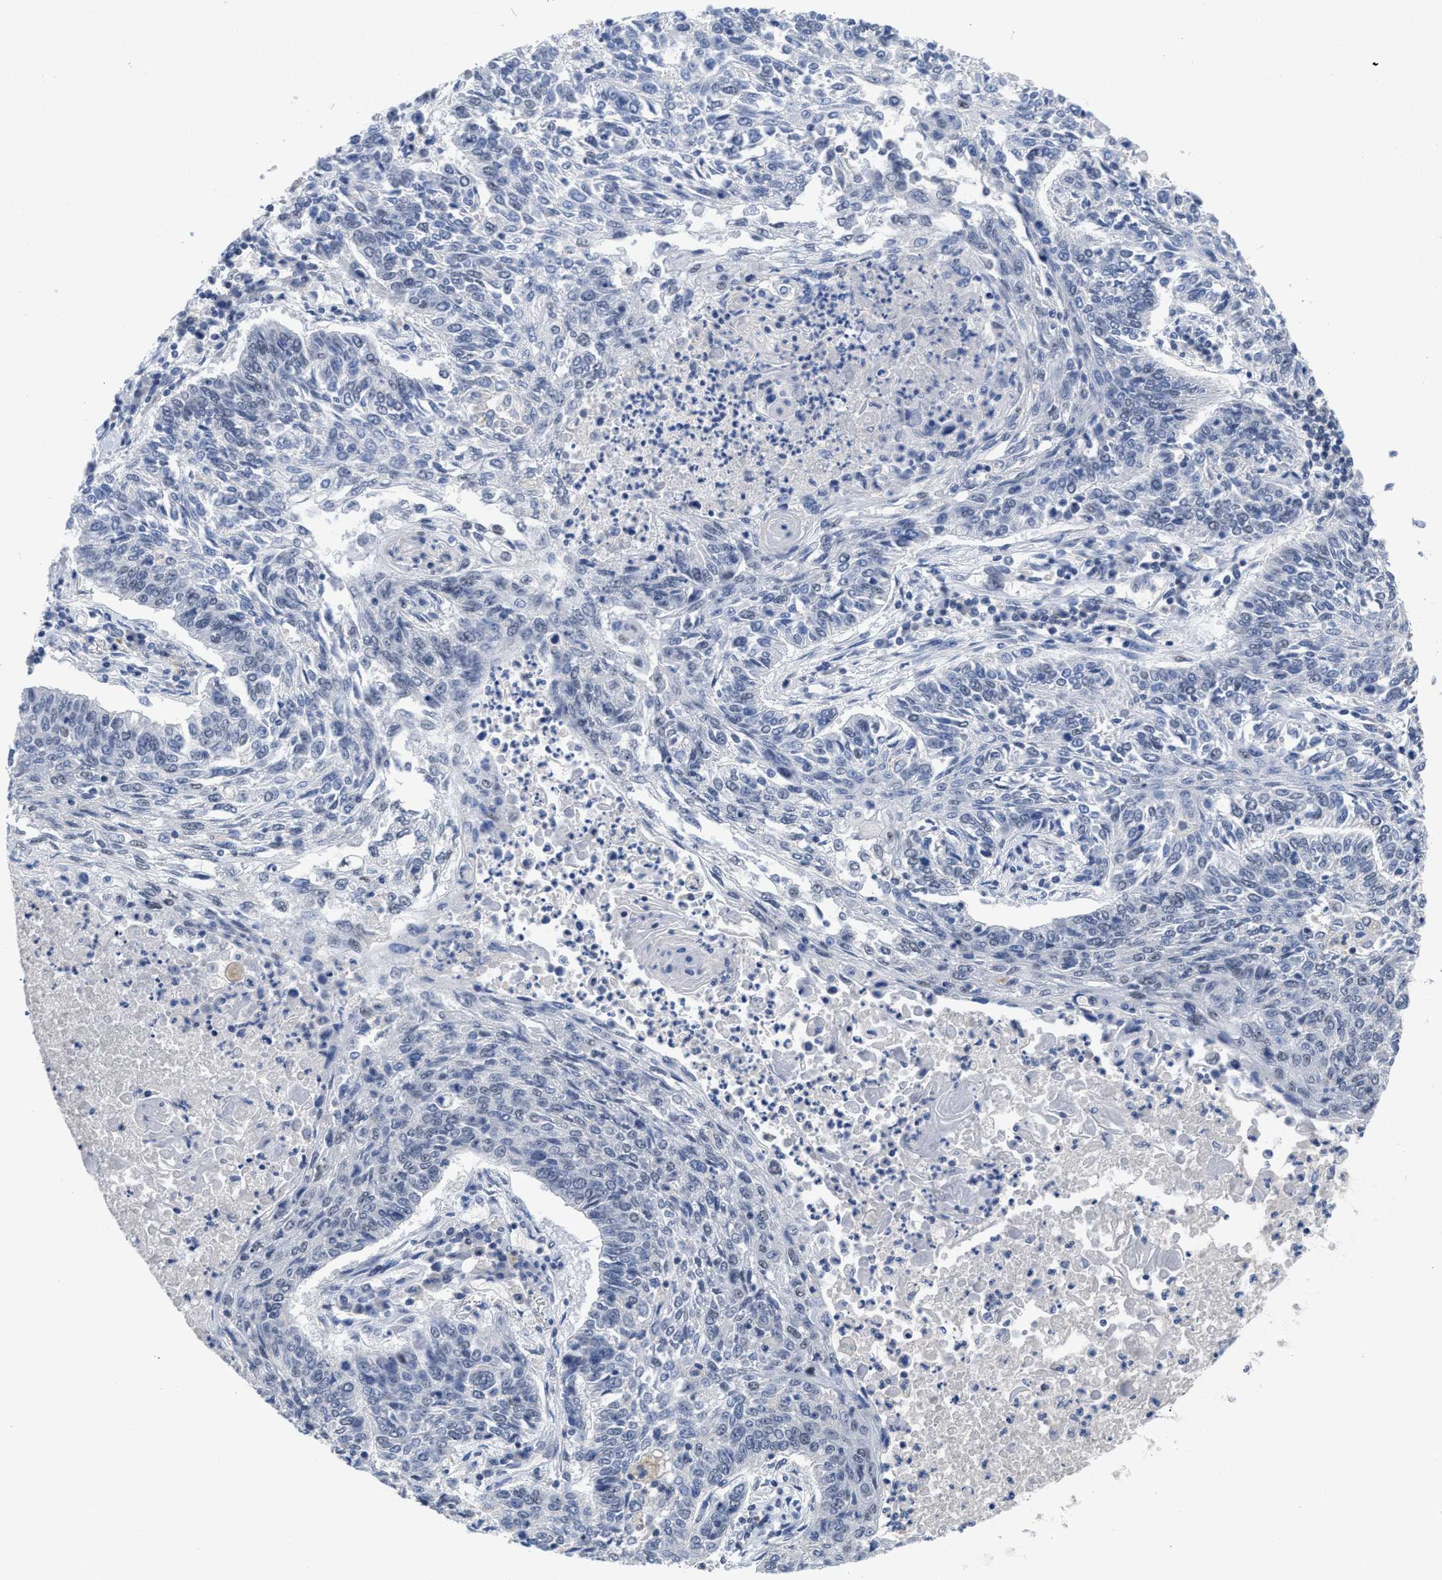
{"staining": {"intensity": "negative", "quantity": "none", "location": "none"}, "tissue": "lung cancer", "cell_type": "Tumor cells", "image_type": "cancer", "snomed": [{"axis": "morphology", "description": "Normal tissue, NOS"}, {"axis": "morphology", "description": "Squamous cell carcinoma, NOS"}, {"axis": "topography", "description": "Cartilage tissue"}, {"axis": "topography", "description": "Bronchus"}, {"axis": "topography", "description": "Lung"}], "caption": "Histopathology image shows no protein expression in tumor cells of squamous cell carcinoma (lung) tissue.", "gene": "GGNBP2", "patient": {"sex": "female", "age": 49}}